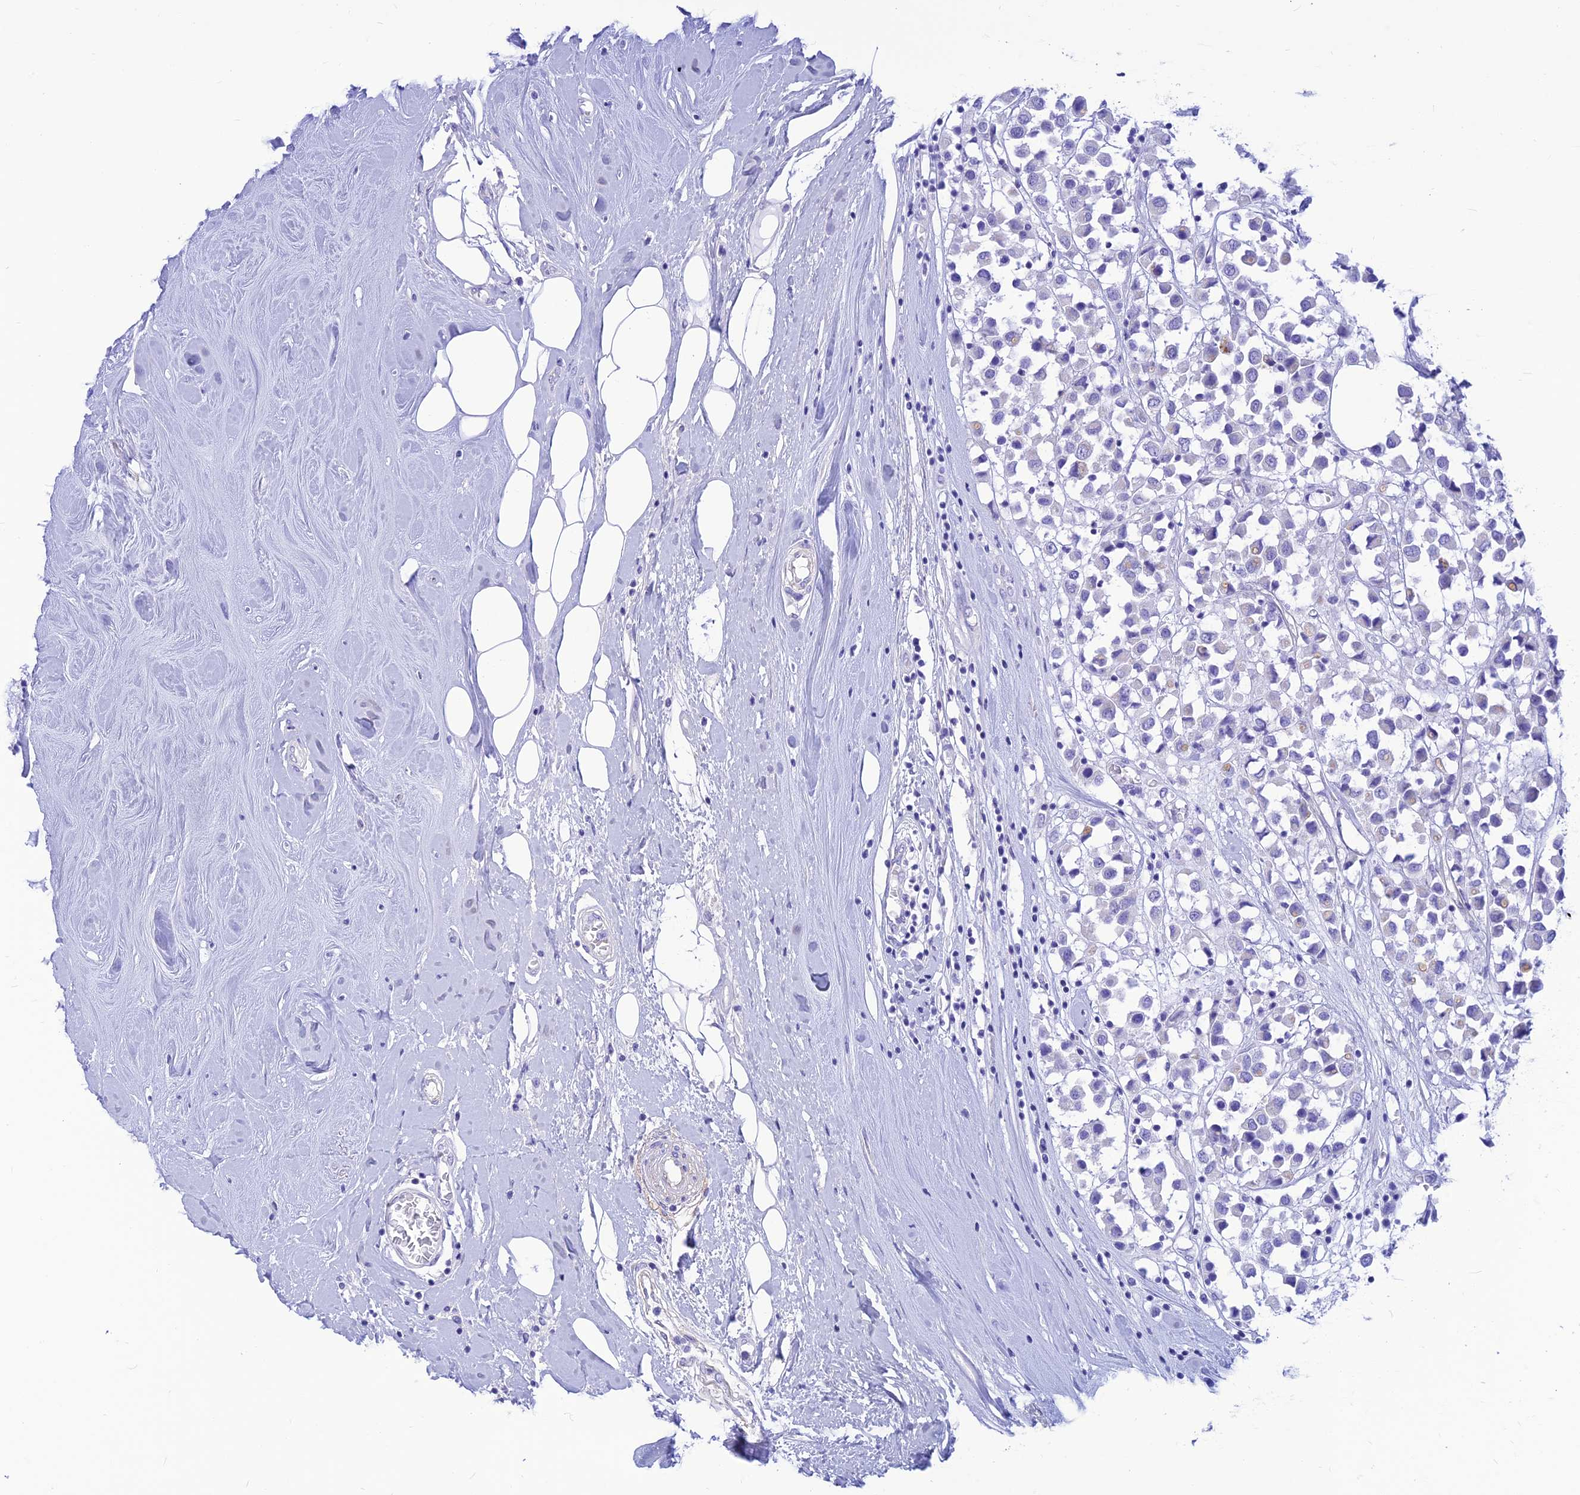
{"staining": {"intensity": "negative", "quantity": "none", "location": "none"}, "tissue": "breast cancer", "cell_type": "Tumor cells", "image_type": "cancer", "snomed": [{"axis": "morphology", "description": "Duct carcinoma"}, {"axis": "topography", "description": "Breast"}], "caption": "DAB (3,3'-diaminobenzidine) immunohistochemical staining of human breast cancer (intraductal carcinoma) shows no significant positivity in tumor cells.", "gene": "PRNP", "patient": {"sex": "female", "age": 61}}